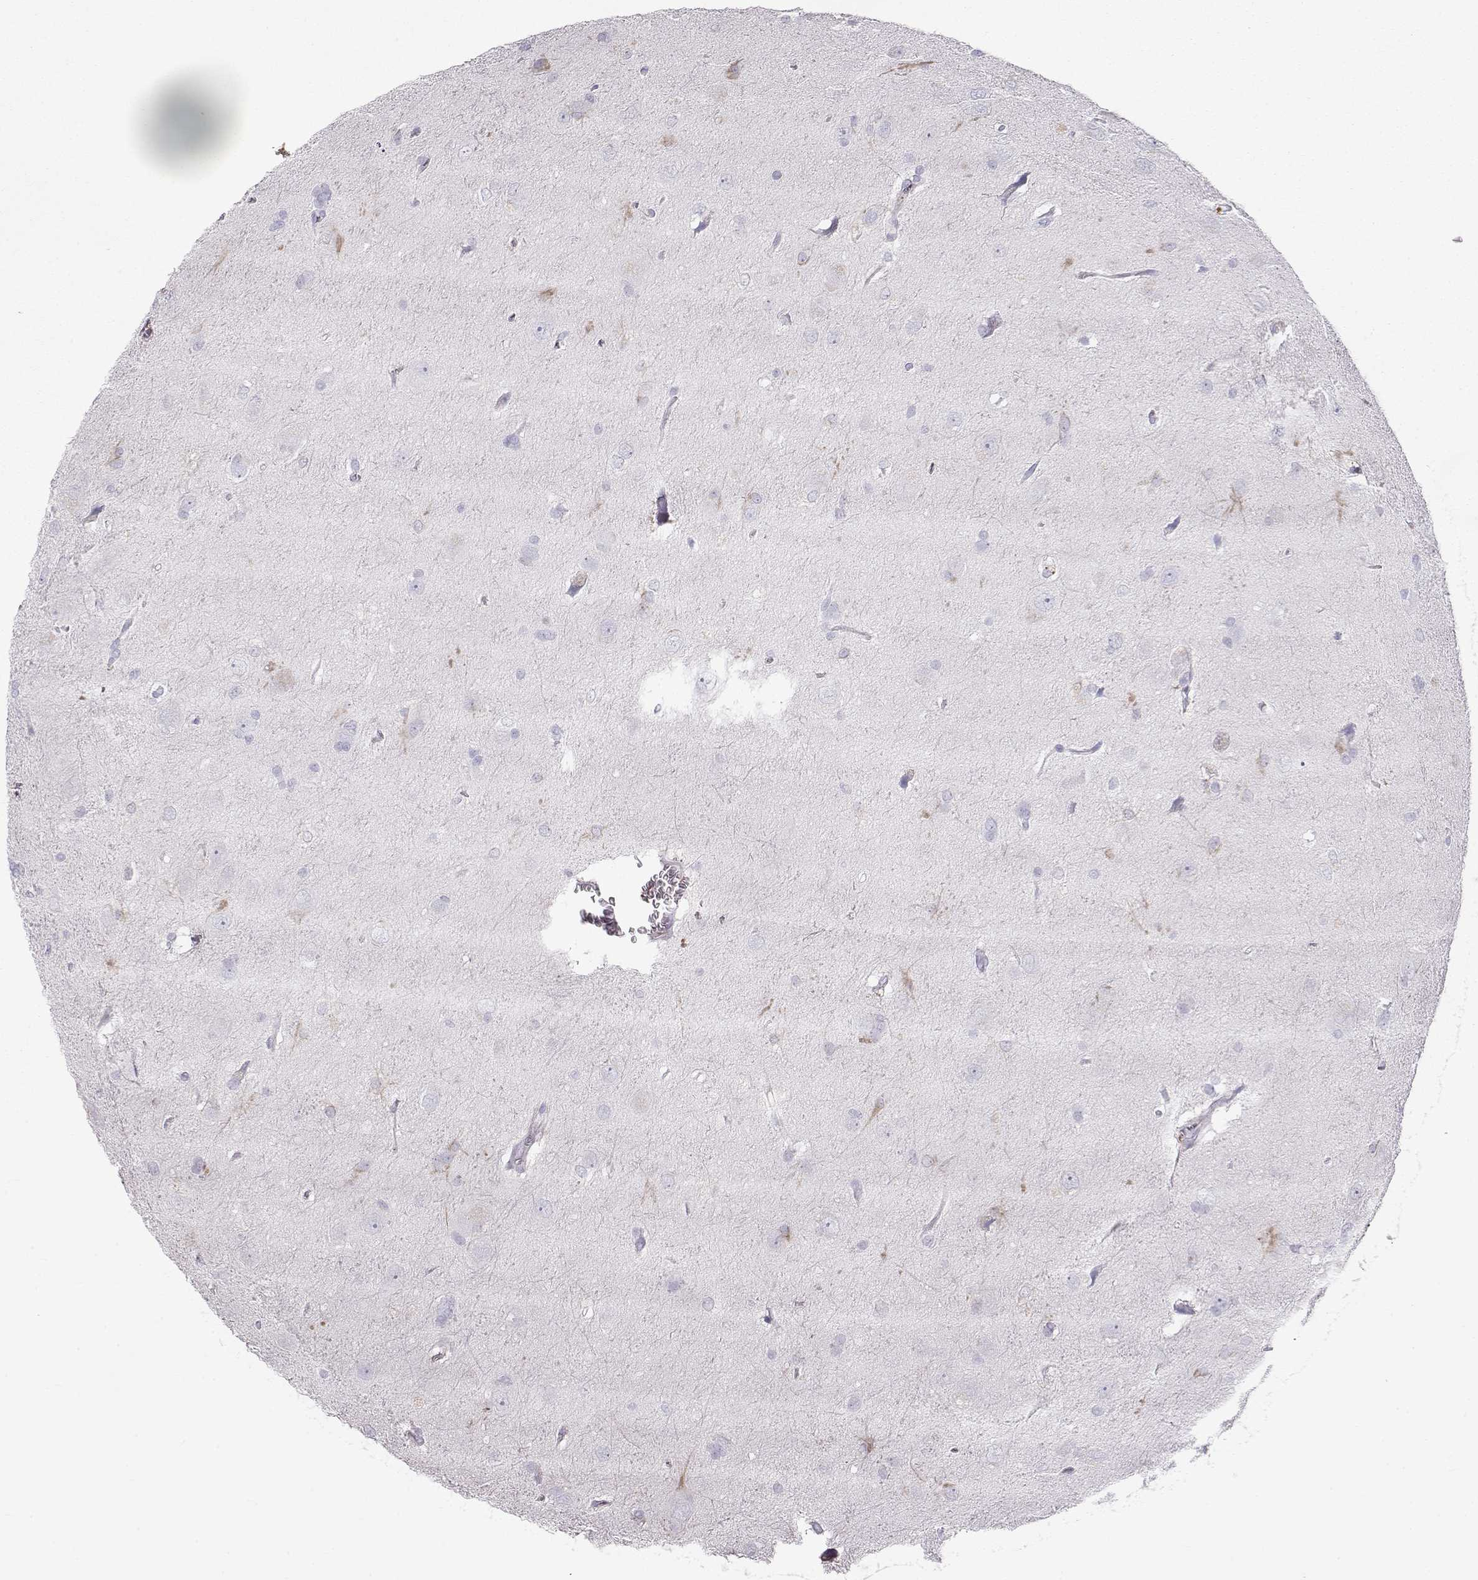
{"staining": {"intensity": "negative", "quantity": "none", "location": "none"}, "tissue": "glioma", "cell_type": "Tumor cells", "image_type": "cancer", "snomed": [{"axis": "morphology", "description": "Glioma, malignant, Low grade"}, {"axis": "topography", "description": "Brain"}], "caption": "Image shows no protein expression in tumor cells of glioma tissue. Brightfield microscopy of IHC stained with DAB (3,3'-diaminobenzidine) (brown) and hematoxylin (blue), captured at high magnification.", "gene": "GPR26", "patient": {"sex": "male", "age": 58}}